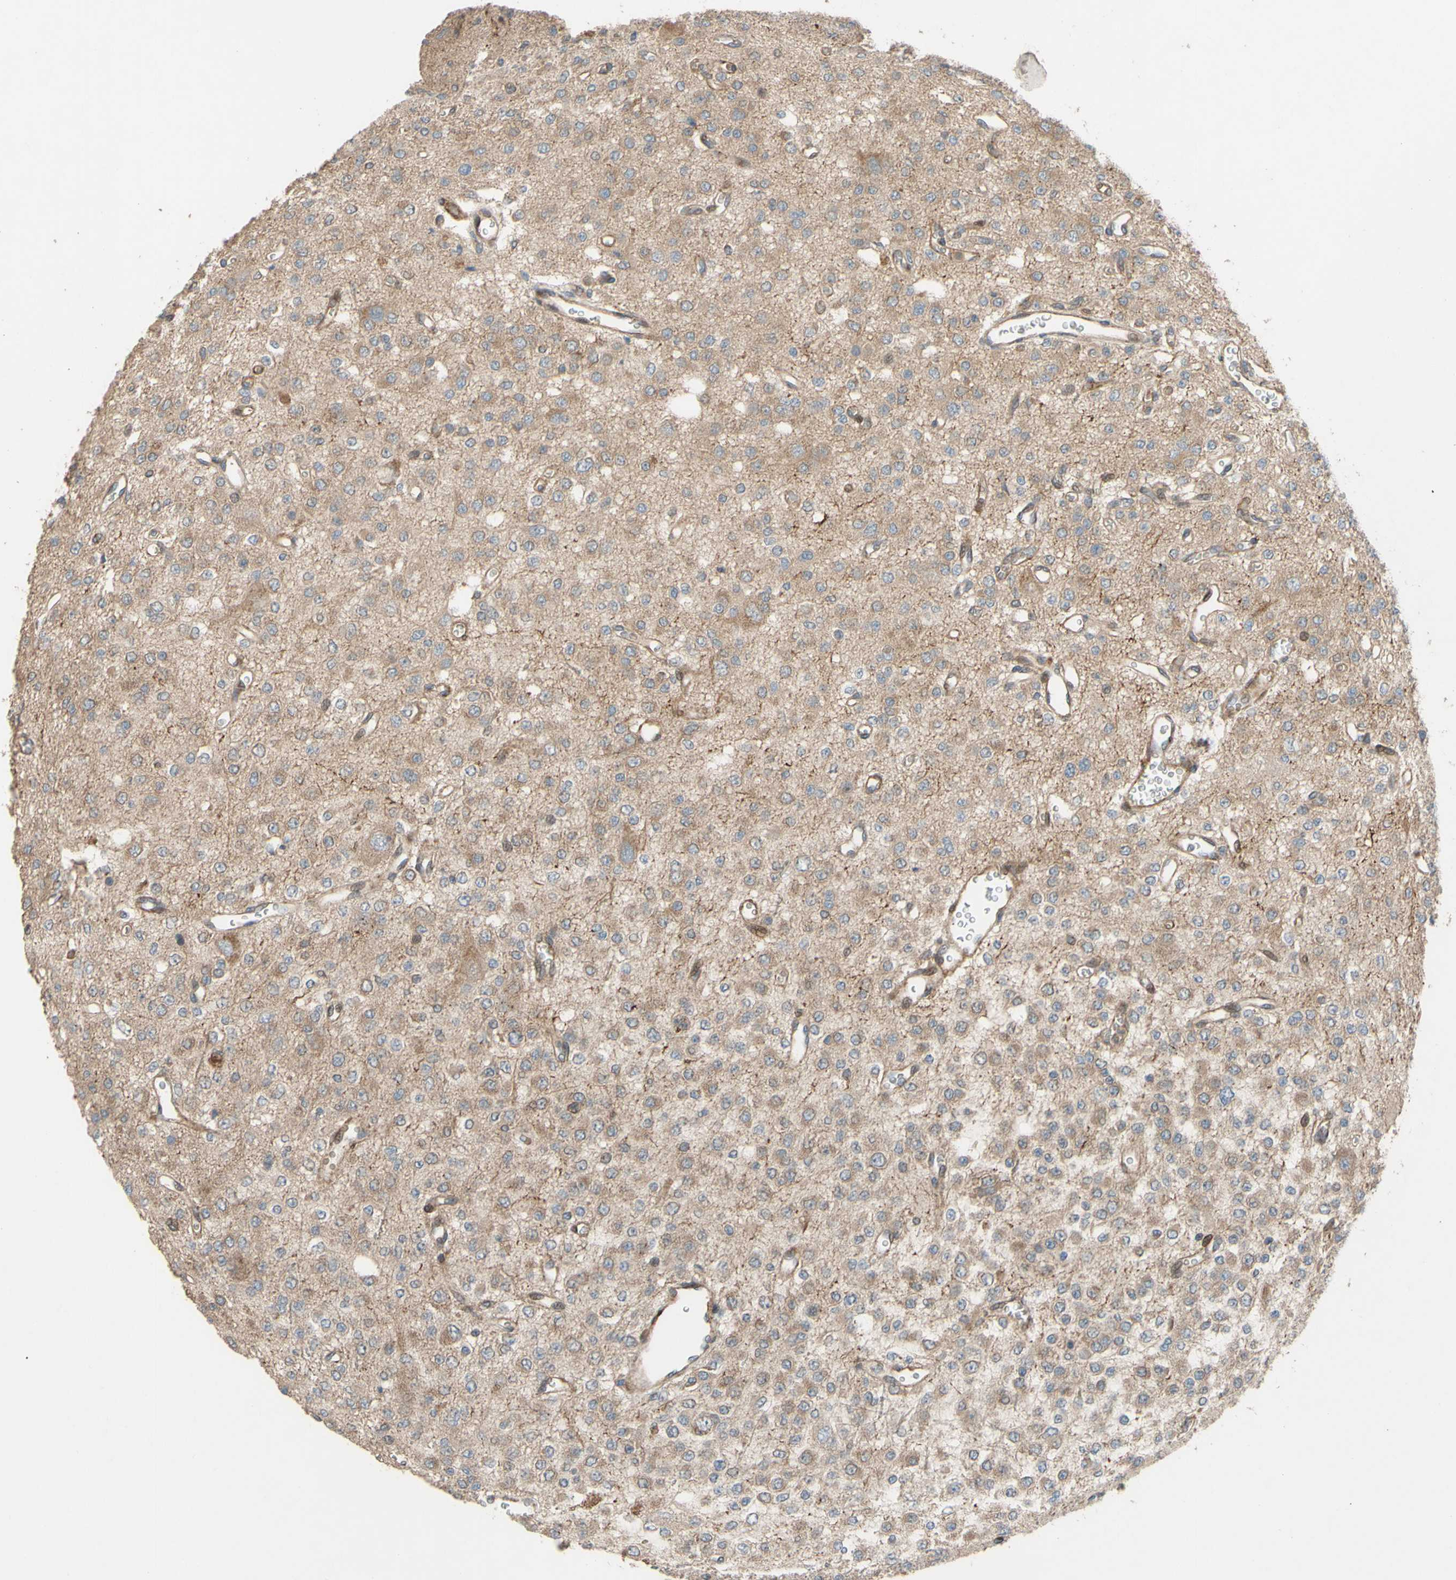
{"staining": {"intensity": "weak", "quantity": "25%-75%", "location": "cytoplasmic/membranous"}, "tissue": "glioma", "cell_type": "Tumor cells", "image_type": "cancer", "snomed": [{"axis": "morphology", "description": "Glioma, malignant, Low grade"}, {"axis": "topography", "description": "Brain"}], "caption": "Immunohistochemistry (IHC) image of neoplastic tissue: human low-grade glioma (malignant) stained using IHC exhibits low levels of weak protein expression localized specifically in the cytoplasmic/membranous of tumor cells, appearing as a cytoplasmic/membranous brown color.", "gene": "SPTLC1", "patient": {"sex": "male", "age": 38}}